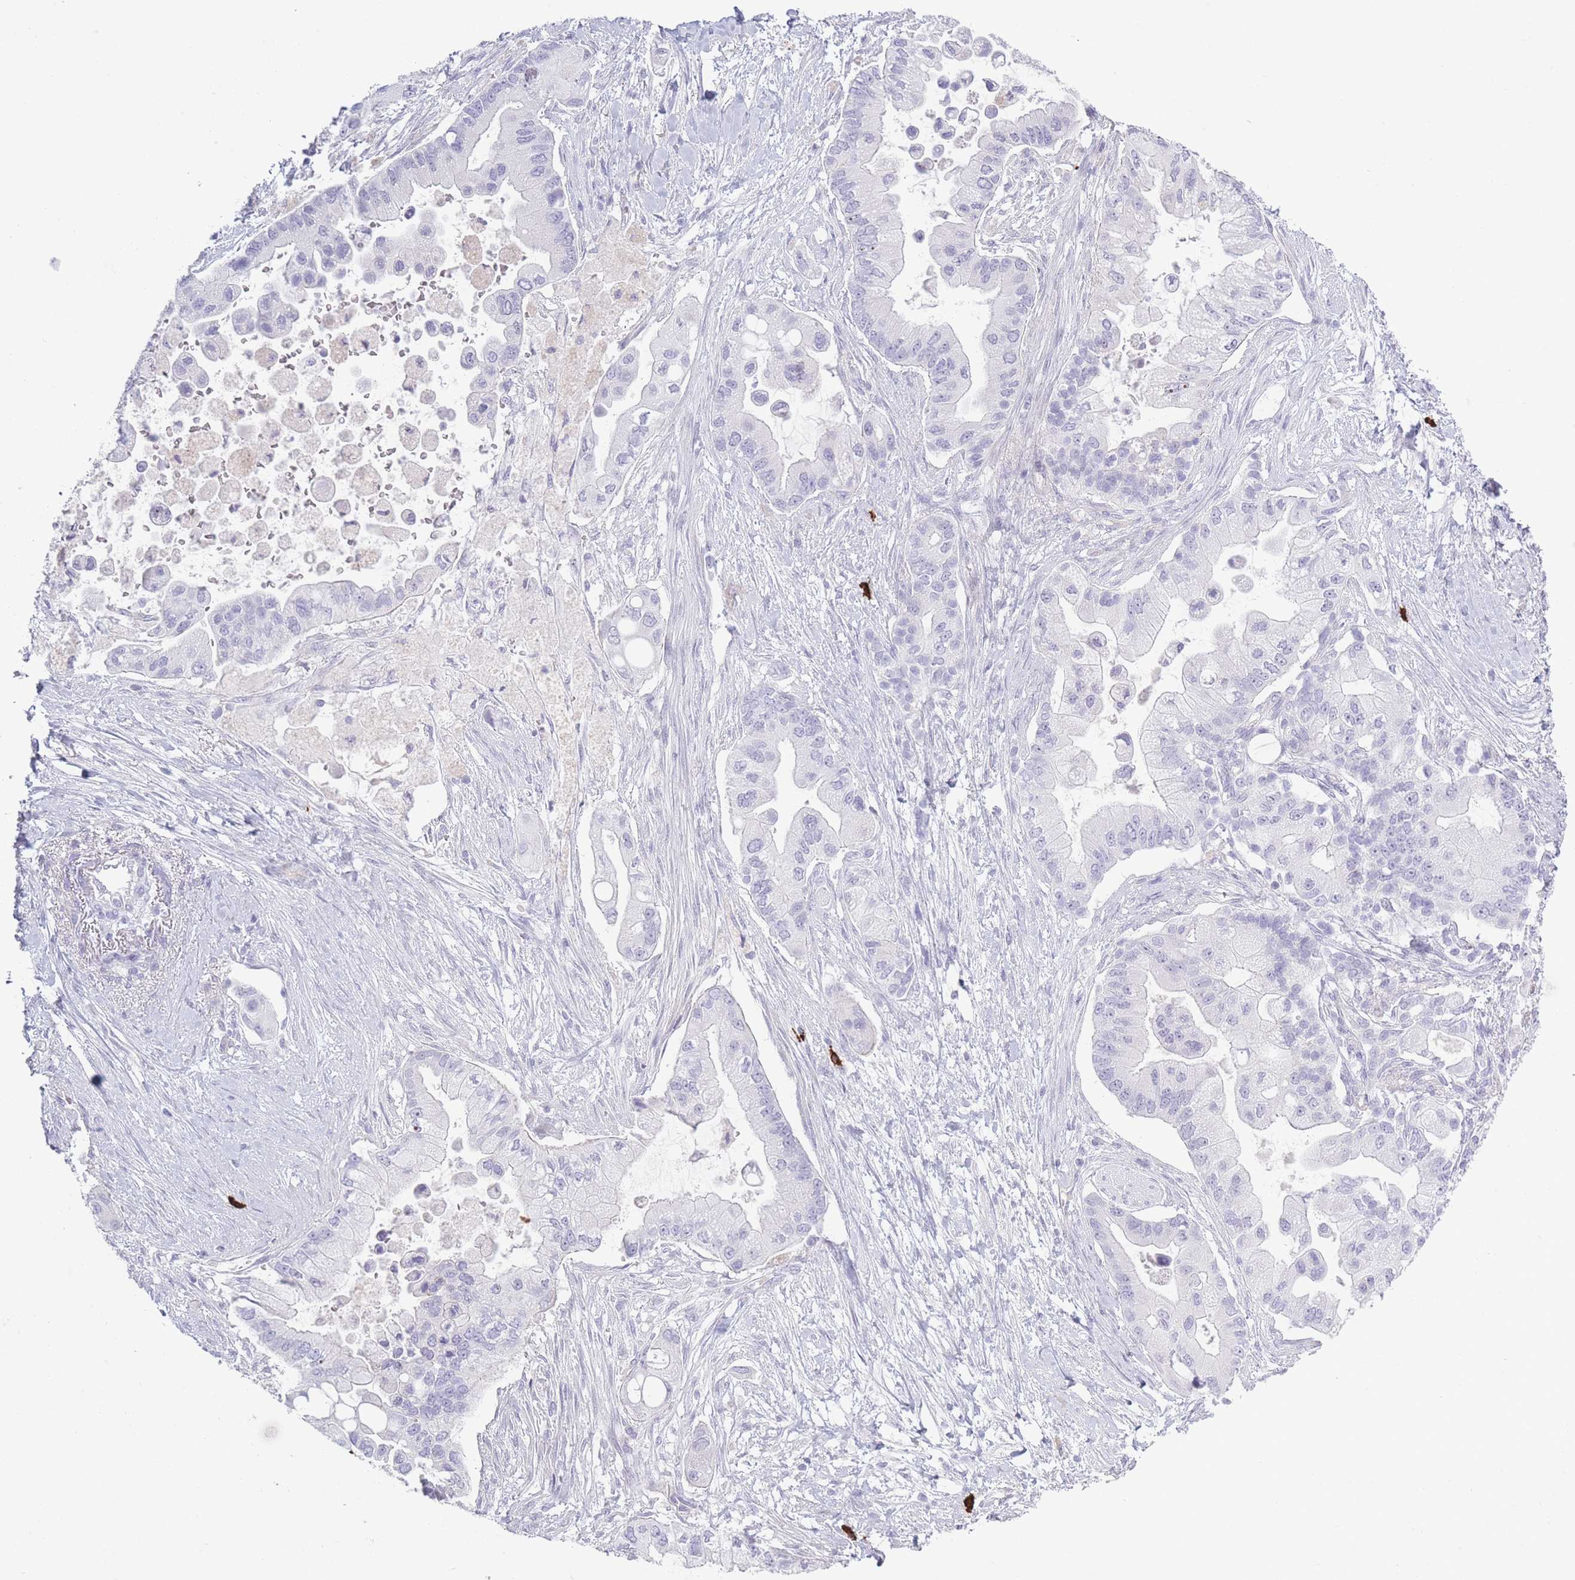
{"staining": {"intensity": "negative", "quantity": "none", "location": "none"}, "tissue": "pancreatic cancer", "cell_type": "Tumor cells", "image_type": "cancer", "snomed": [{"axis": "morphology", "description": "Adenocarcinoma, NOS"}, {"axis": "topography", "description": "Pancreas"}], "caption": "An image of human pancreatic cancer (adenocarcinoma) is negative for staining in tumor cells.", "gene": "PLEKHG2", "patient": {"sex": "male", "age": 57}}